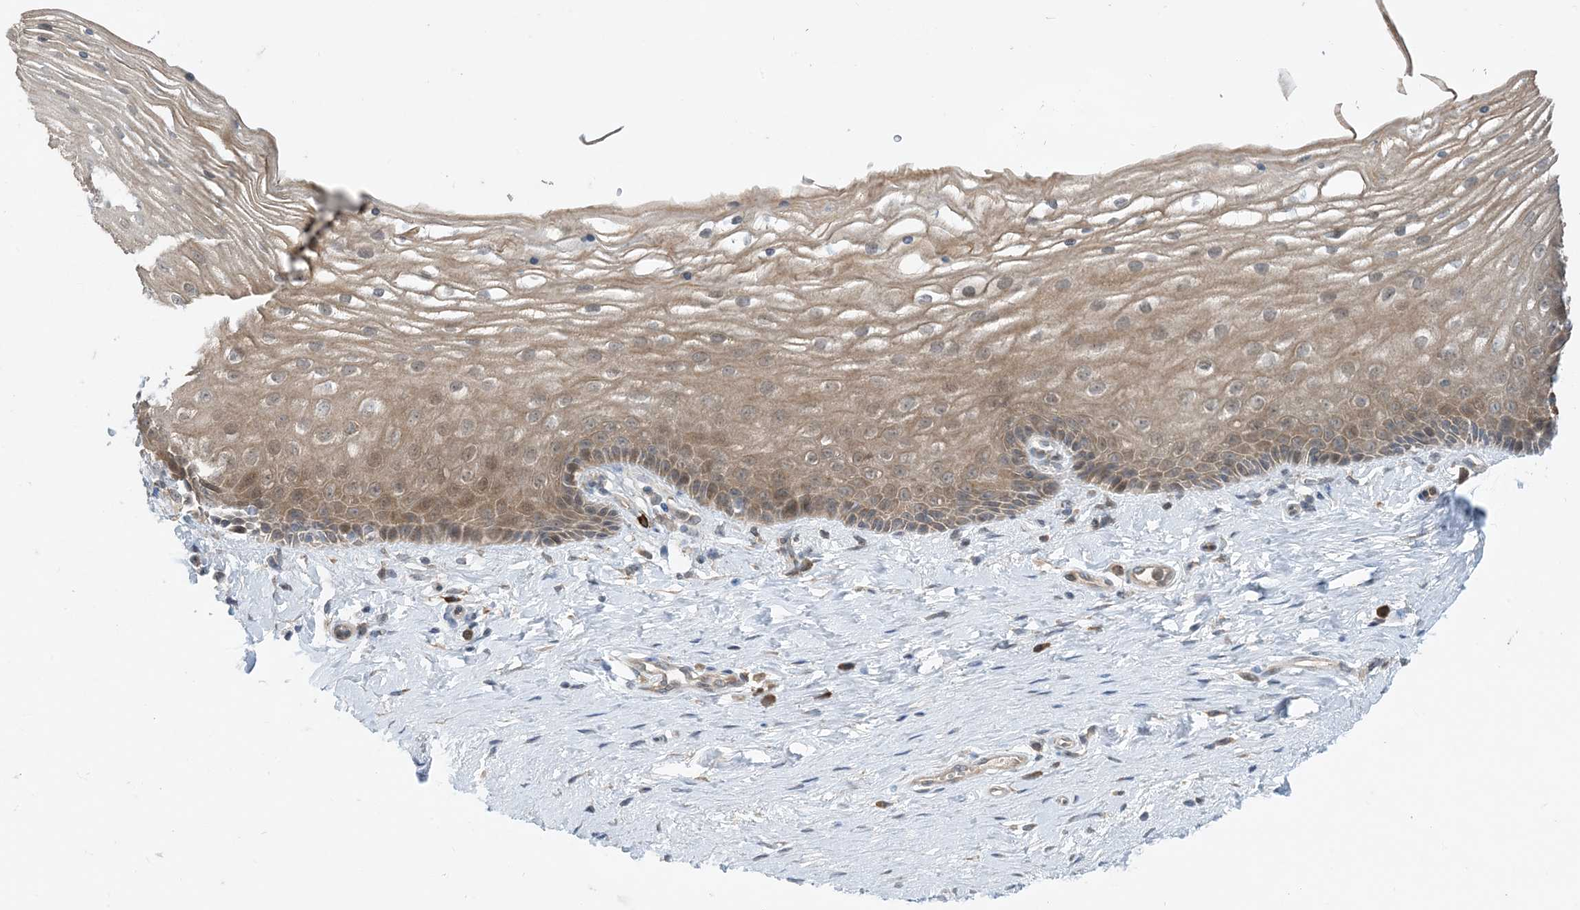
{"staining": {"intensity": "moderate", "quantity": "25%-75%", "location": "cytoplasmic/membranous,nuclear"}, "tissue": "vagina", "cell_type": "Squamous epithelial cells", "image_type": "normal", "snomed": [{"axis": "morphology", "description": "Normal tissue, NOS"}, {"axis": "topography", "description": "Vagina"}], "caption": "Immunohistochemistry (IHC) of normal human vagina exhibits medium levels of moderate cytoplasmic/membranous,nuclear expression in about 25%-75% of squamous epithelial cells.", "gene": "PHOSPHO2", "patient": {"sex": "female", "age": 46}}